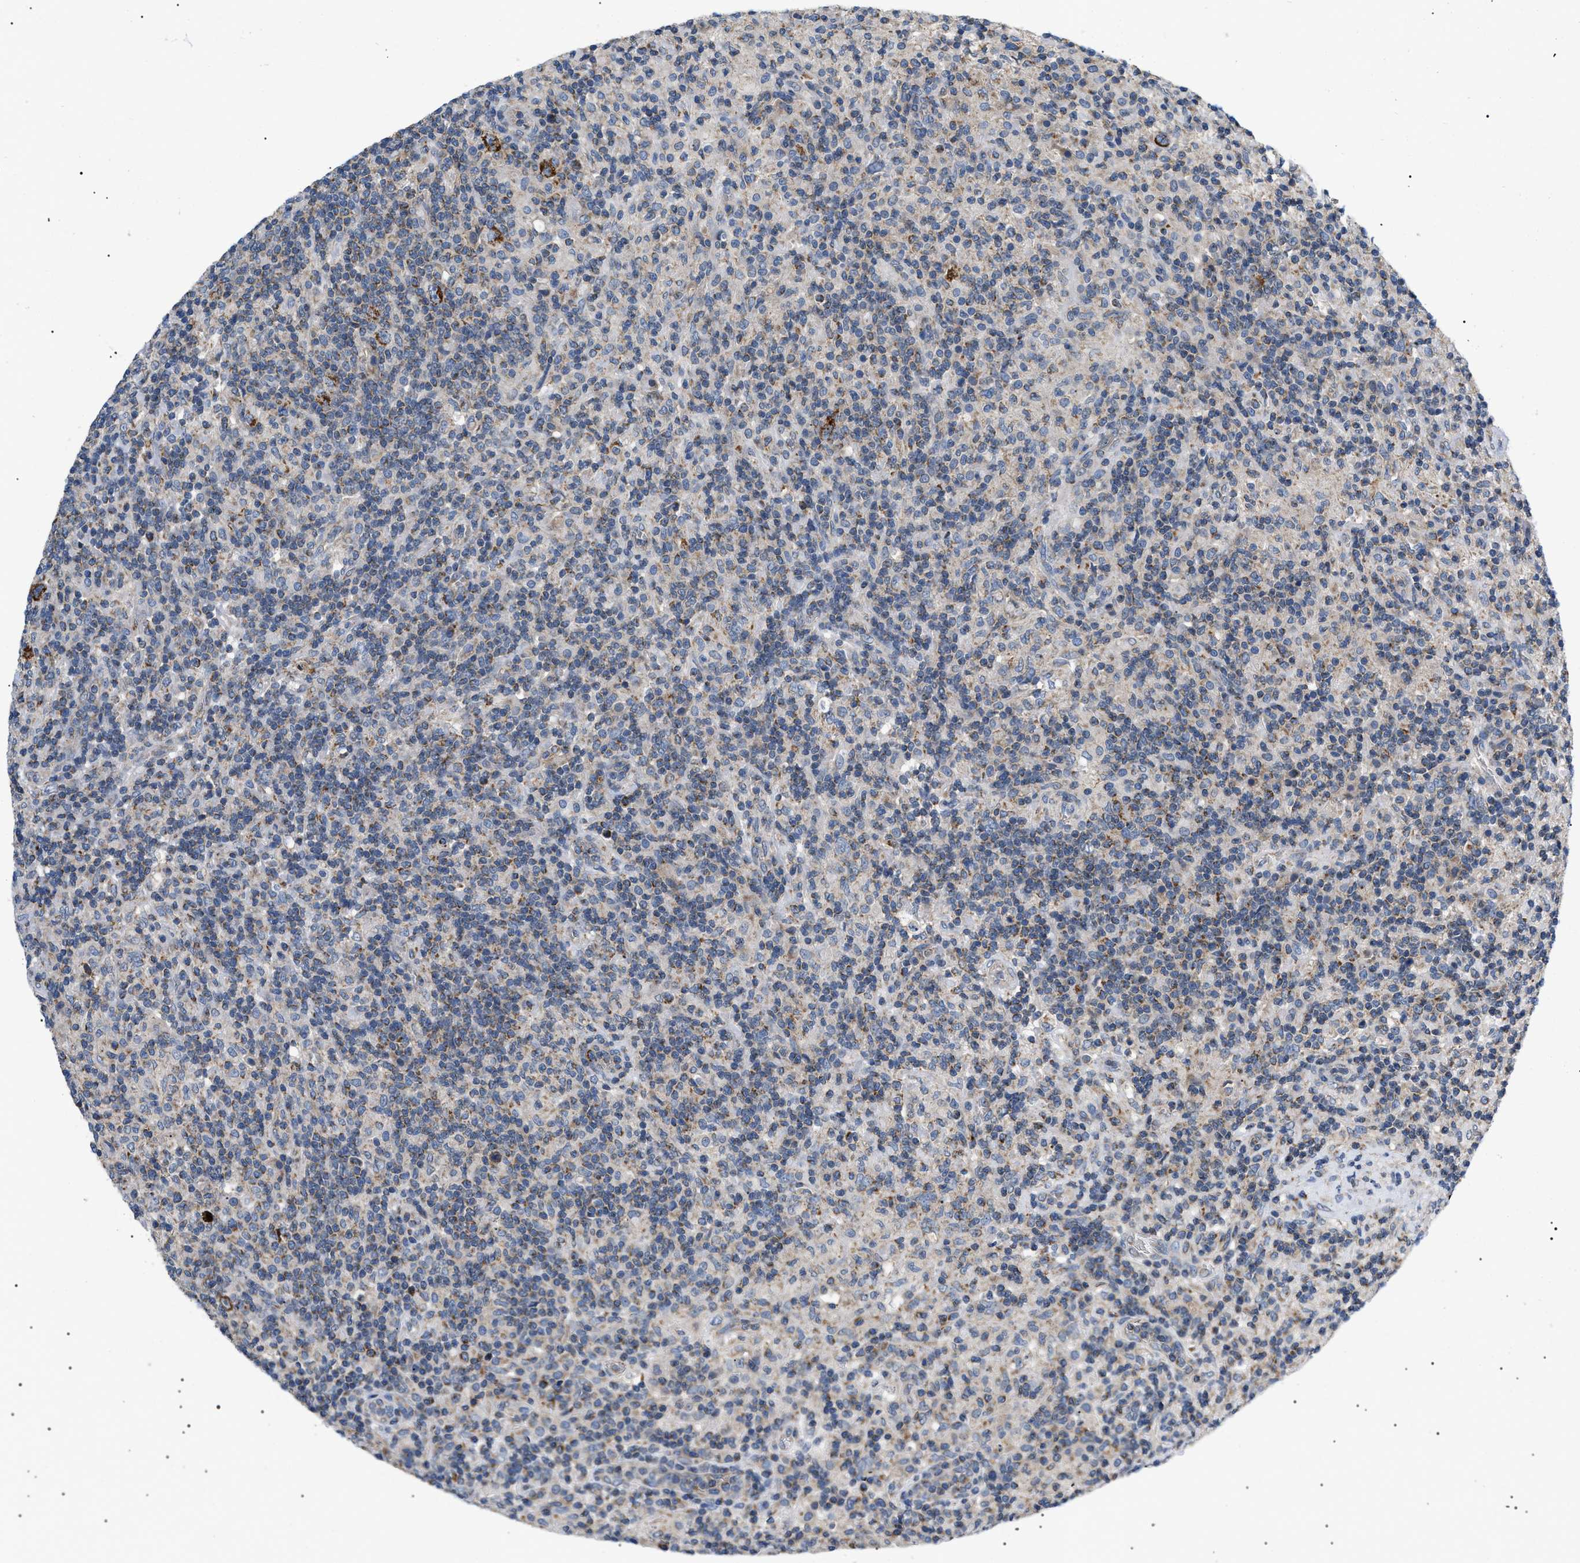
{"staining": {"intensity": "moderate", "quantity": ">75%", "location": "cytoplasmic/membranous"}, "tissue": "lymphoma", "cell_type": "Tumor cells", "image_type": "cancer", "snomed": [{"axis": "morphology", "description": "Hodgkin's disease, NOS"}, {"axis": "topography", "description": "Lymph node"}], "caption": "Brown immunohistochemical staining in lymphoma displays moderate cytoplasmic/membranous staining in approximately >75% of tumor cells.", "gene": "TOMM6", "patient": {"sex": "male", "age": 70}}